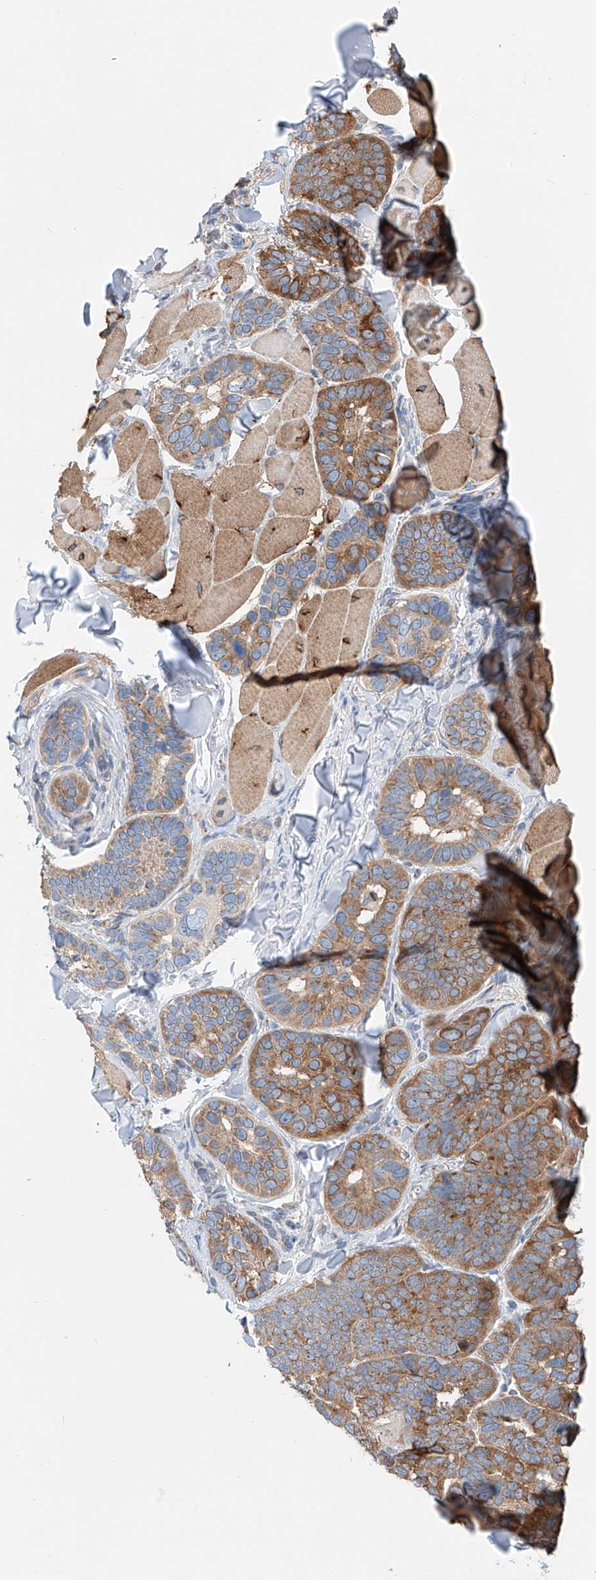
{"staining": {"intensity": "moderate", "quantity": ">75%", "location": "cytoplasmic/membranous"}, "tissue": "skin cancer", "cell_type": "Tumor cells", "image_type": "cancer", "snomed": [{"axis": "morphology", "description": "Basal cell carcinoma"}, {"axis": "topography", "description": "Skin"}], "caption": "Tumor cells demonstrate moderate cytoplasmic/membranous staining in approximately >75% of cells in skin cancer (basal cell carcinoma).", "gene": "SLC22A7", "patient": {"sex": "male", "age": 62}}